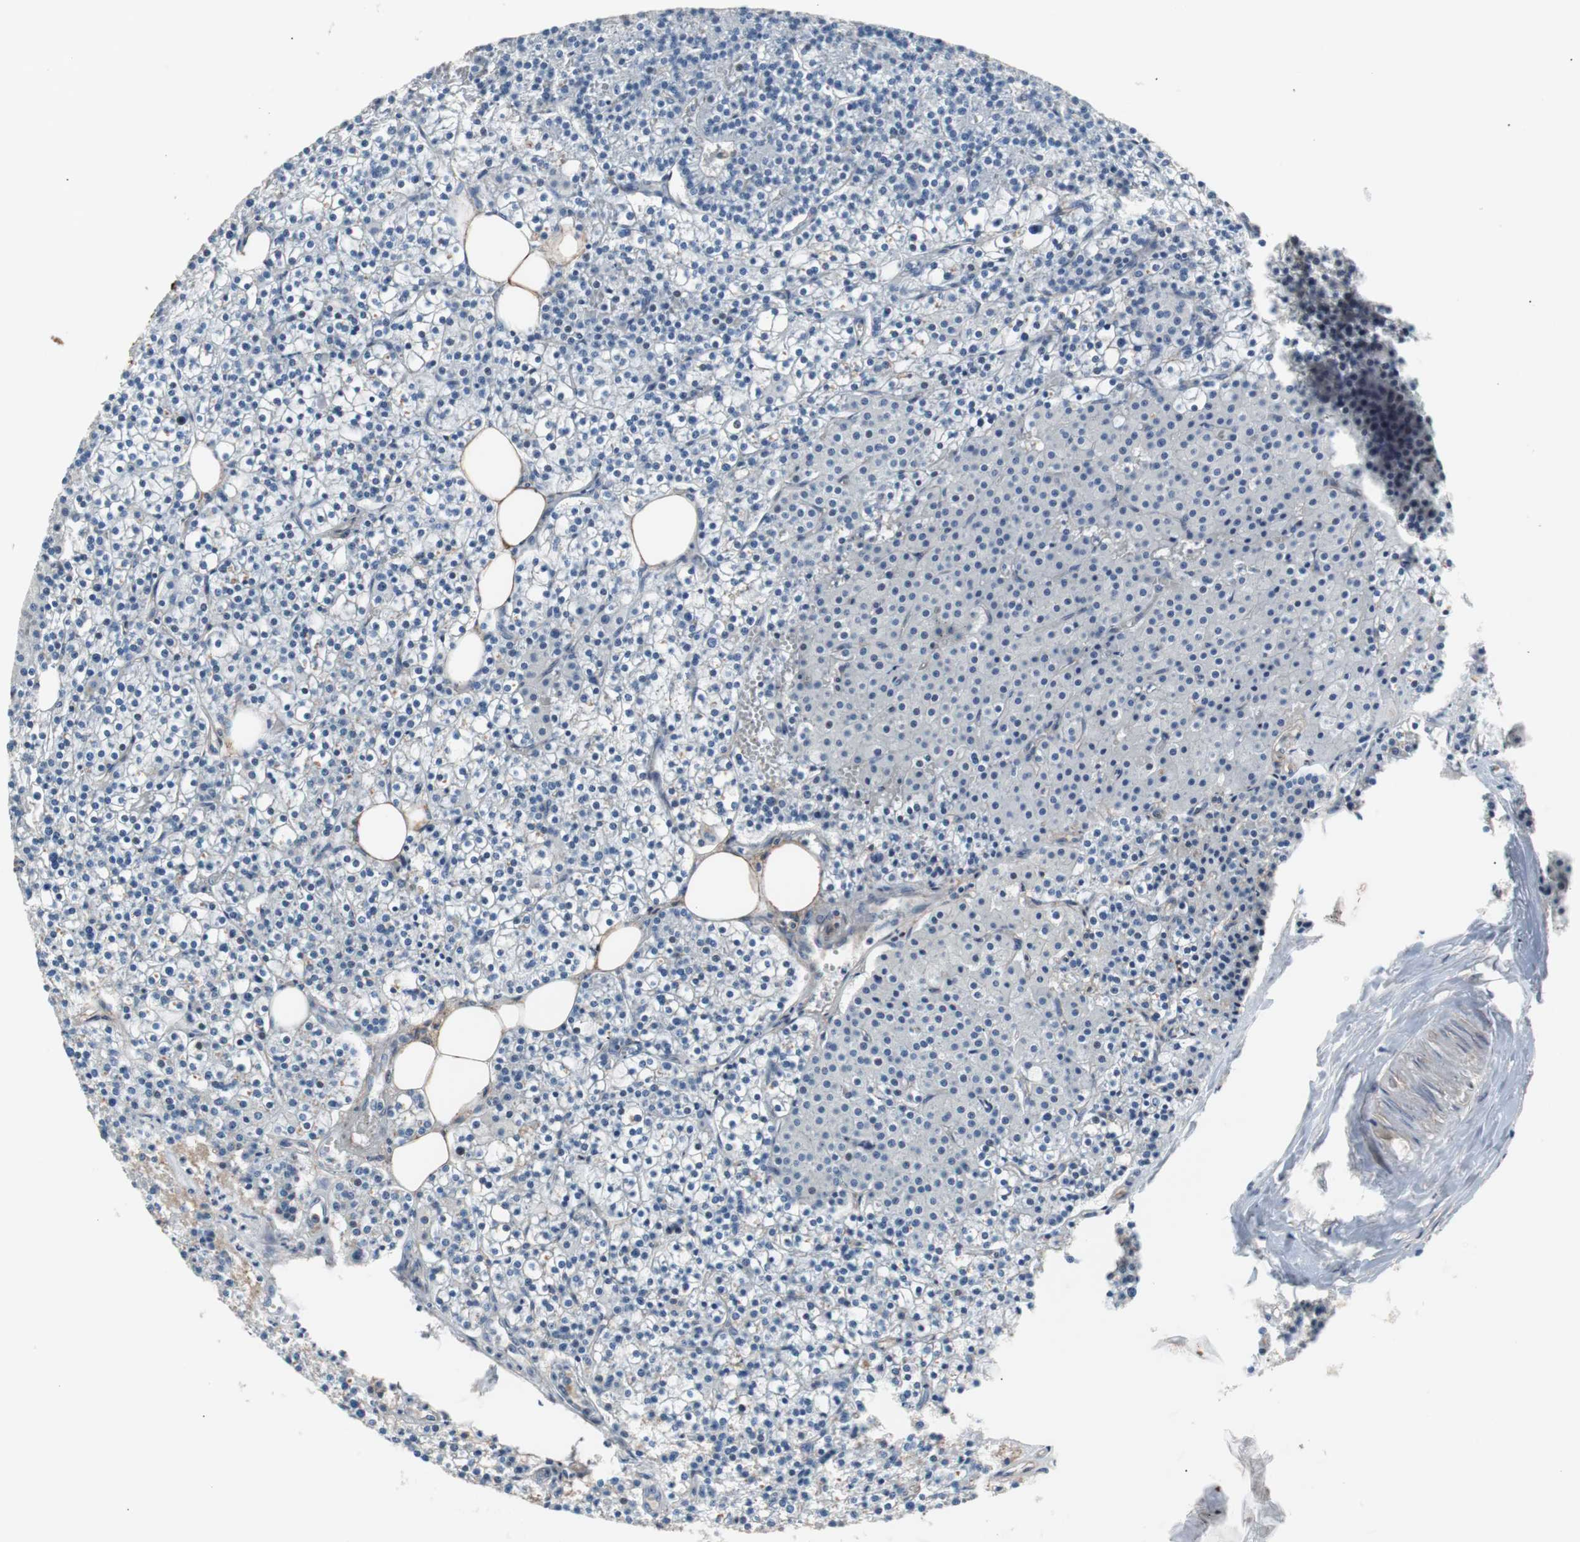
{"staining": {"intensity": "weak", "quantity": "25%-75%", "location": "cytoplasmic/membranous"}, "tissue": "parathyroid gland", "cell_type": "Glandular cells", "image_type": "normal", "snomed": [{"axis": "morphology", "description": "Normal tissue, NOS"}, {"axis": "topography", "description": "Parathyroid gland"}], "caption": "Weak cytoplasmic/membranous expression is seen in about 25%-75% of glandular cells in normal parathyroid gland. (brown staining indicates protein expression, while blue staining denotes nuclei).", "gene": "CD81", "patient": {"sex": "female", "age": 63}}